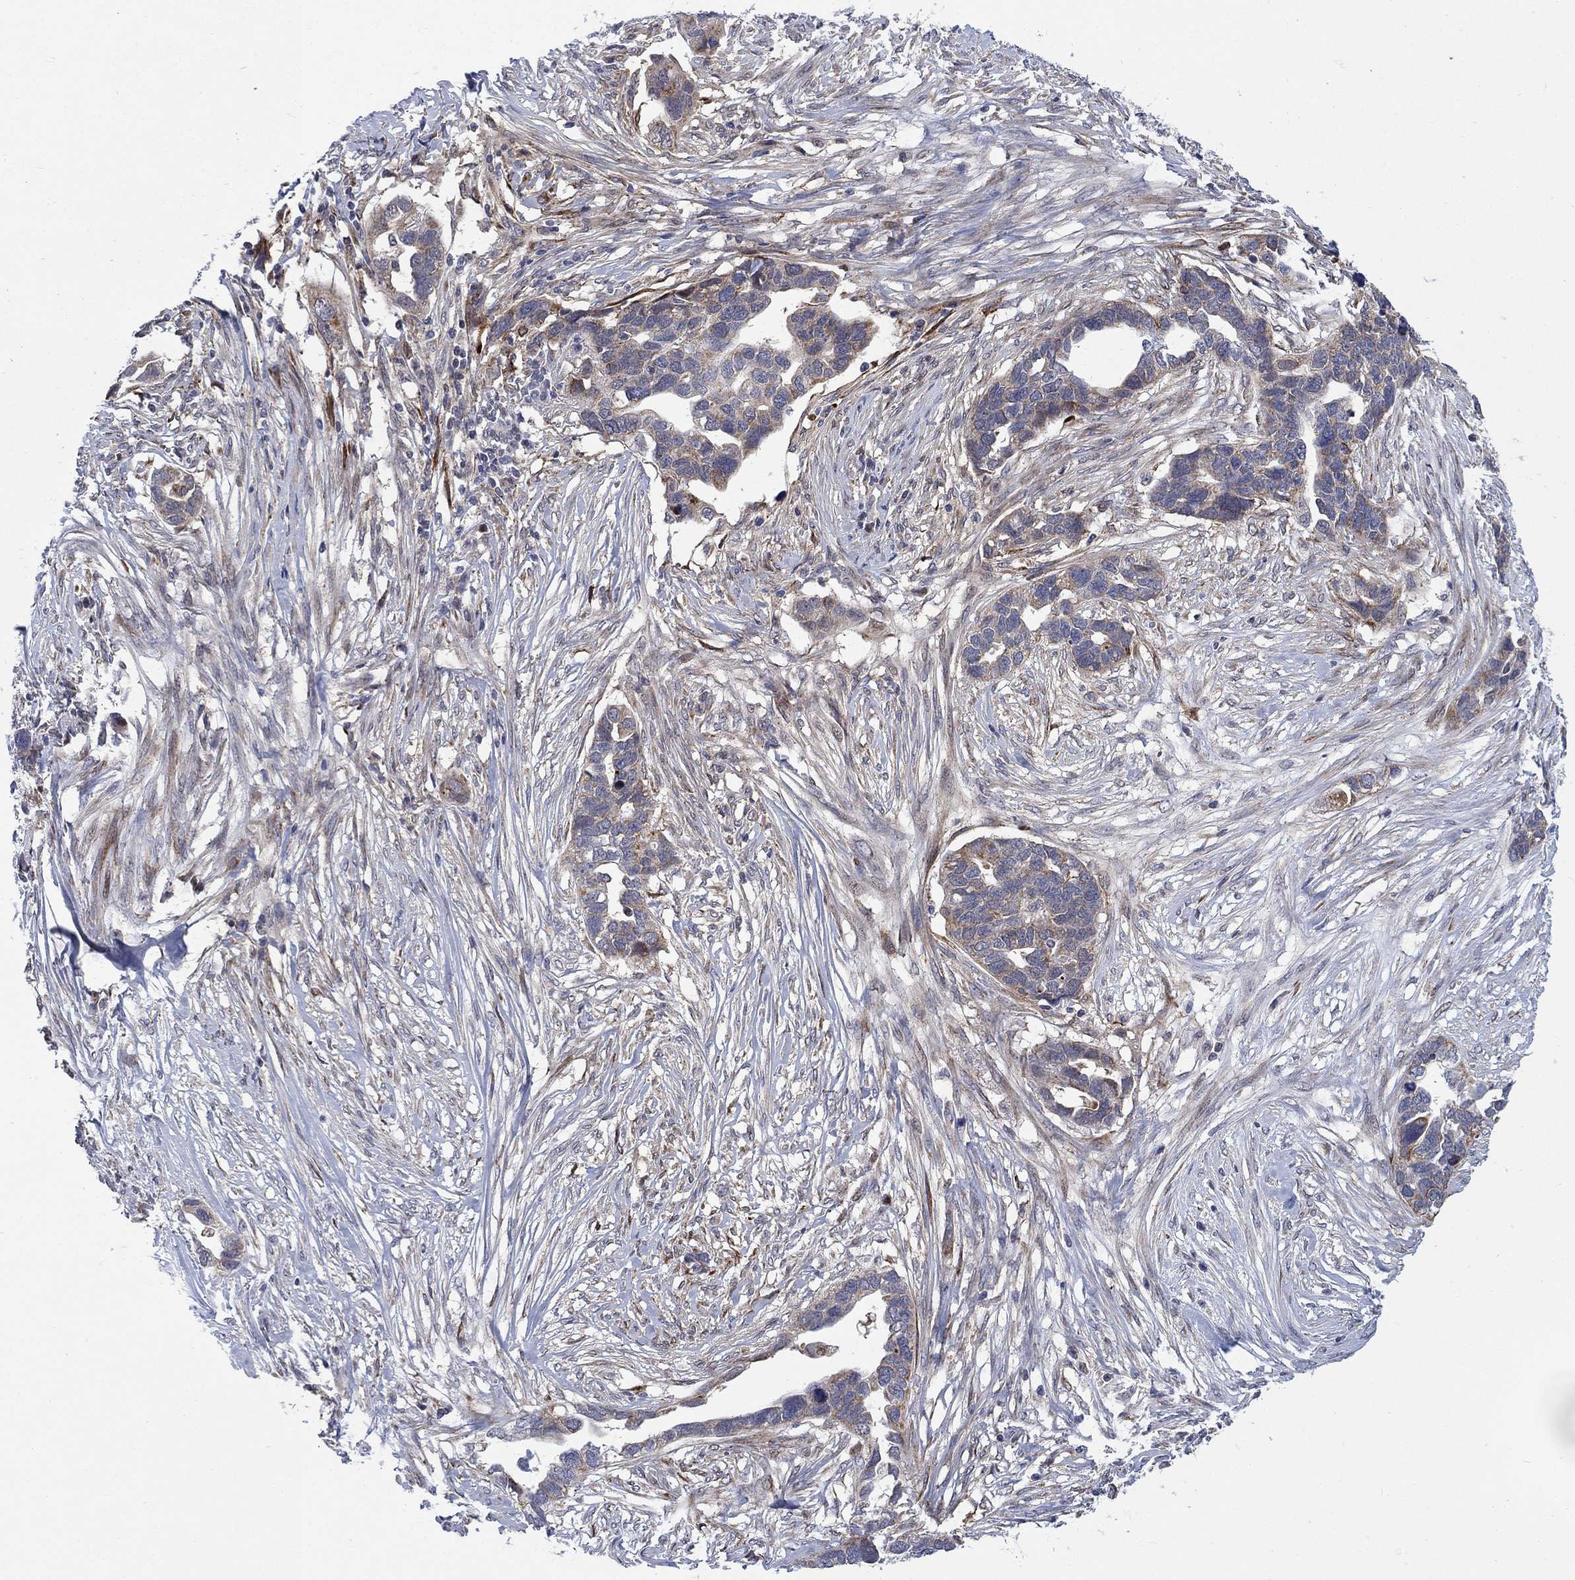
{"staining": {"intensity": "moderate", "quantity": "<25%", "location": "cytoplasmic/membranous"}, "tissue": "ovarian cancer", "cell_type": "Tumor cells", "image_type": "cancer", "snomed": [{"axis": "morphology", "description": "Cystadenocarcinoma, serous, NOS"}, {"axis": "topography", "description": "Ovary"}], "caption": "Serous cystadenocarcinoma (ovarian) was stained to show a protein in brown. There is low levels of moderate cytoplasmic/membranous staining in approximately <25% of tumor cells. The staining was performed using DAB, with brown indicating positive protein expression. Nuclei are stained blue with hematoxylin.", "gene": "SLC35F2", "patient": {"sex": "female", "age": 54}}